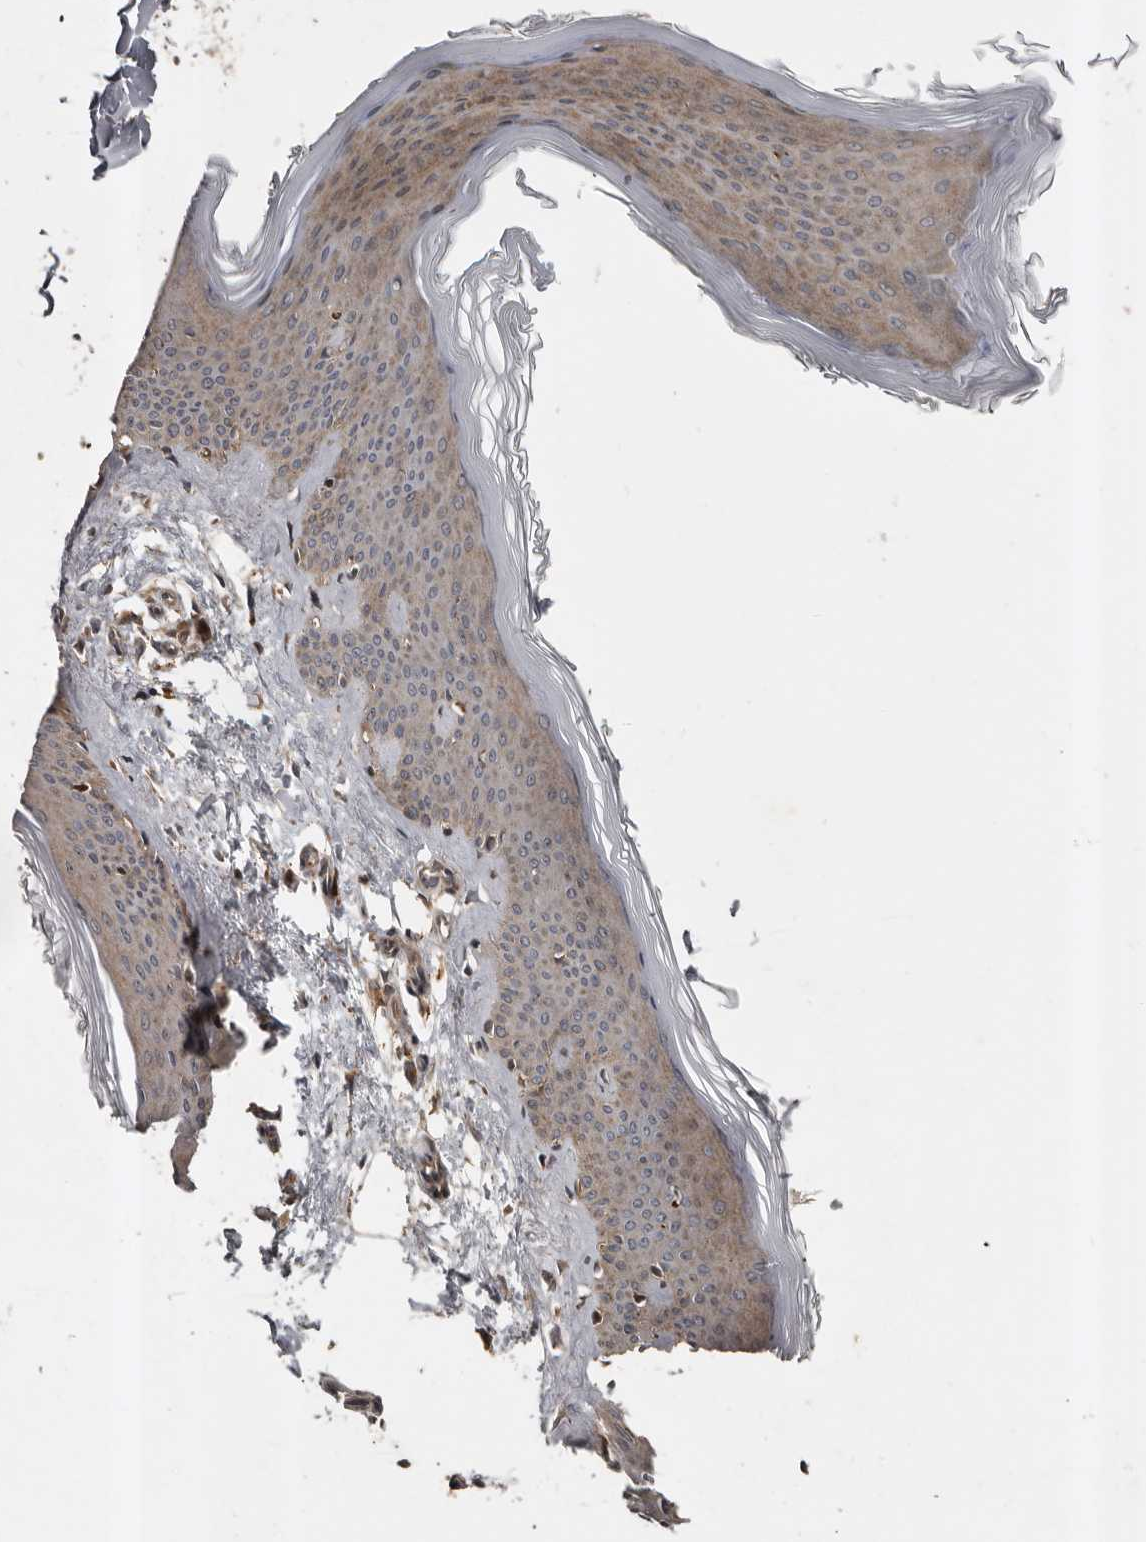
{"staining": {"intensity": "moderate", "quantity": ">75%", "location": "cytoplasmic/membranous"}, "tissue": "skin", "cell_type": "Fibroblasts", "image_type": "normal", "snomed": [{"axis": "morphology", "description": "Normal tissue, NOS"}, {"axis": "topography", "description": "Skin"}], "caption": "This photomicrograph exhibits immunohistochemistry staining of normal skin, with medium moderate cytoplasmic/membranous staining in approximately >75% of fibroblasts.", "gene": "CCDC190", "patient": {"sex": "female", "age": 27}}